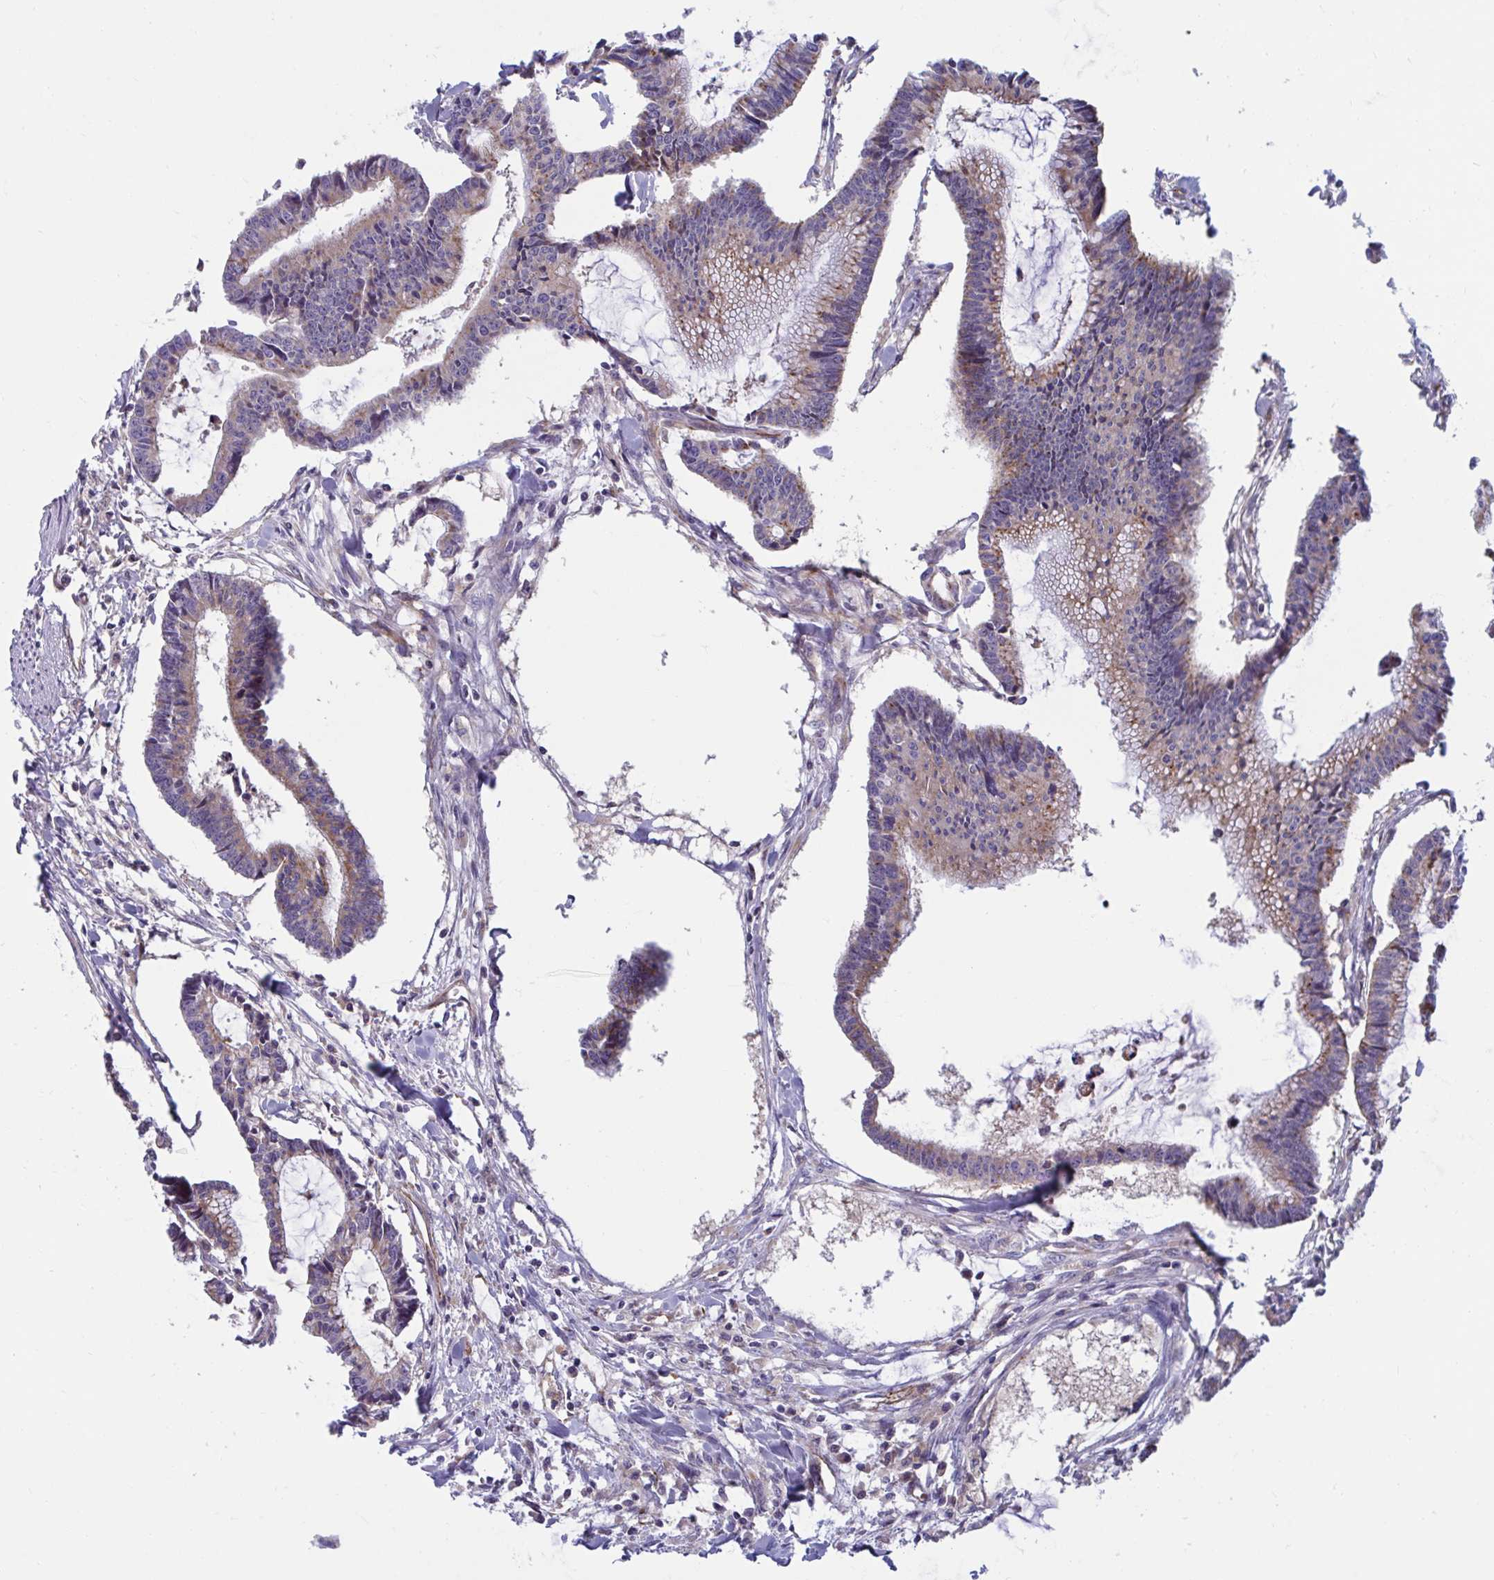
{"staining": {"intensity": "weak", "quantity": ">75%", "location": "cytoplasmic/membranous"}, "tissue": "colorectal cancer", "cell_type": "Tumor cells", "image_type": "cancer", "snomed": [{"axis": "morphology", "description": "Adenocarcinoma, NOS"}, {"axis": "topography", "description": "Colon"}], "caption": "IHC photomicrograph of human colorectal adenocarcinoma stained for a protein (brown), which reveals low levels of weak cytoplasmic/membranous expression in approximately >75% of tumor cells.", "gene": "SLC9A6", "patient": {"sex": "female", "age": 78}}